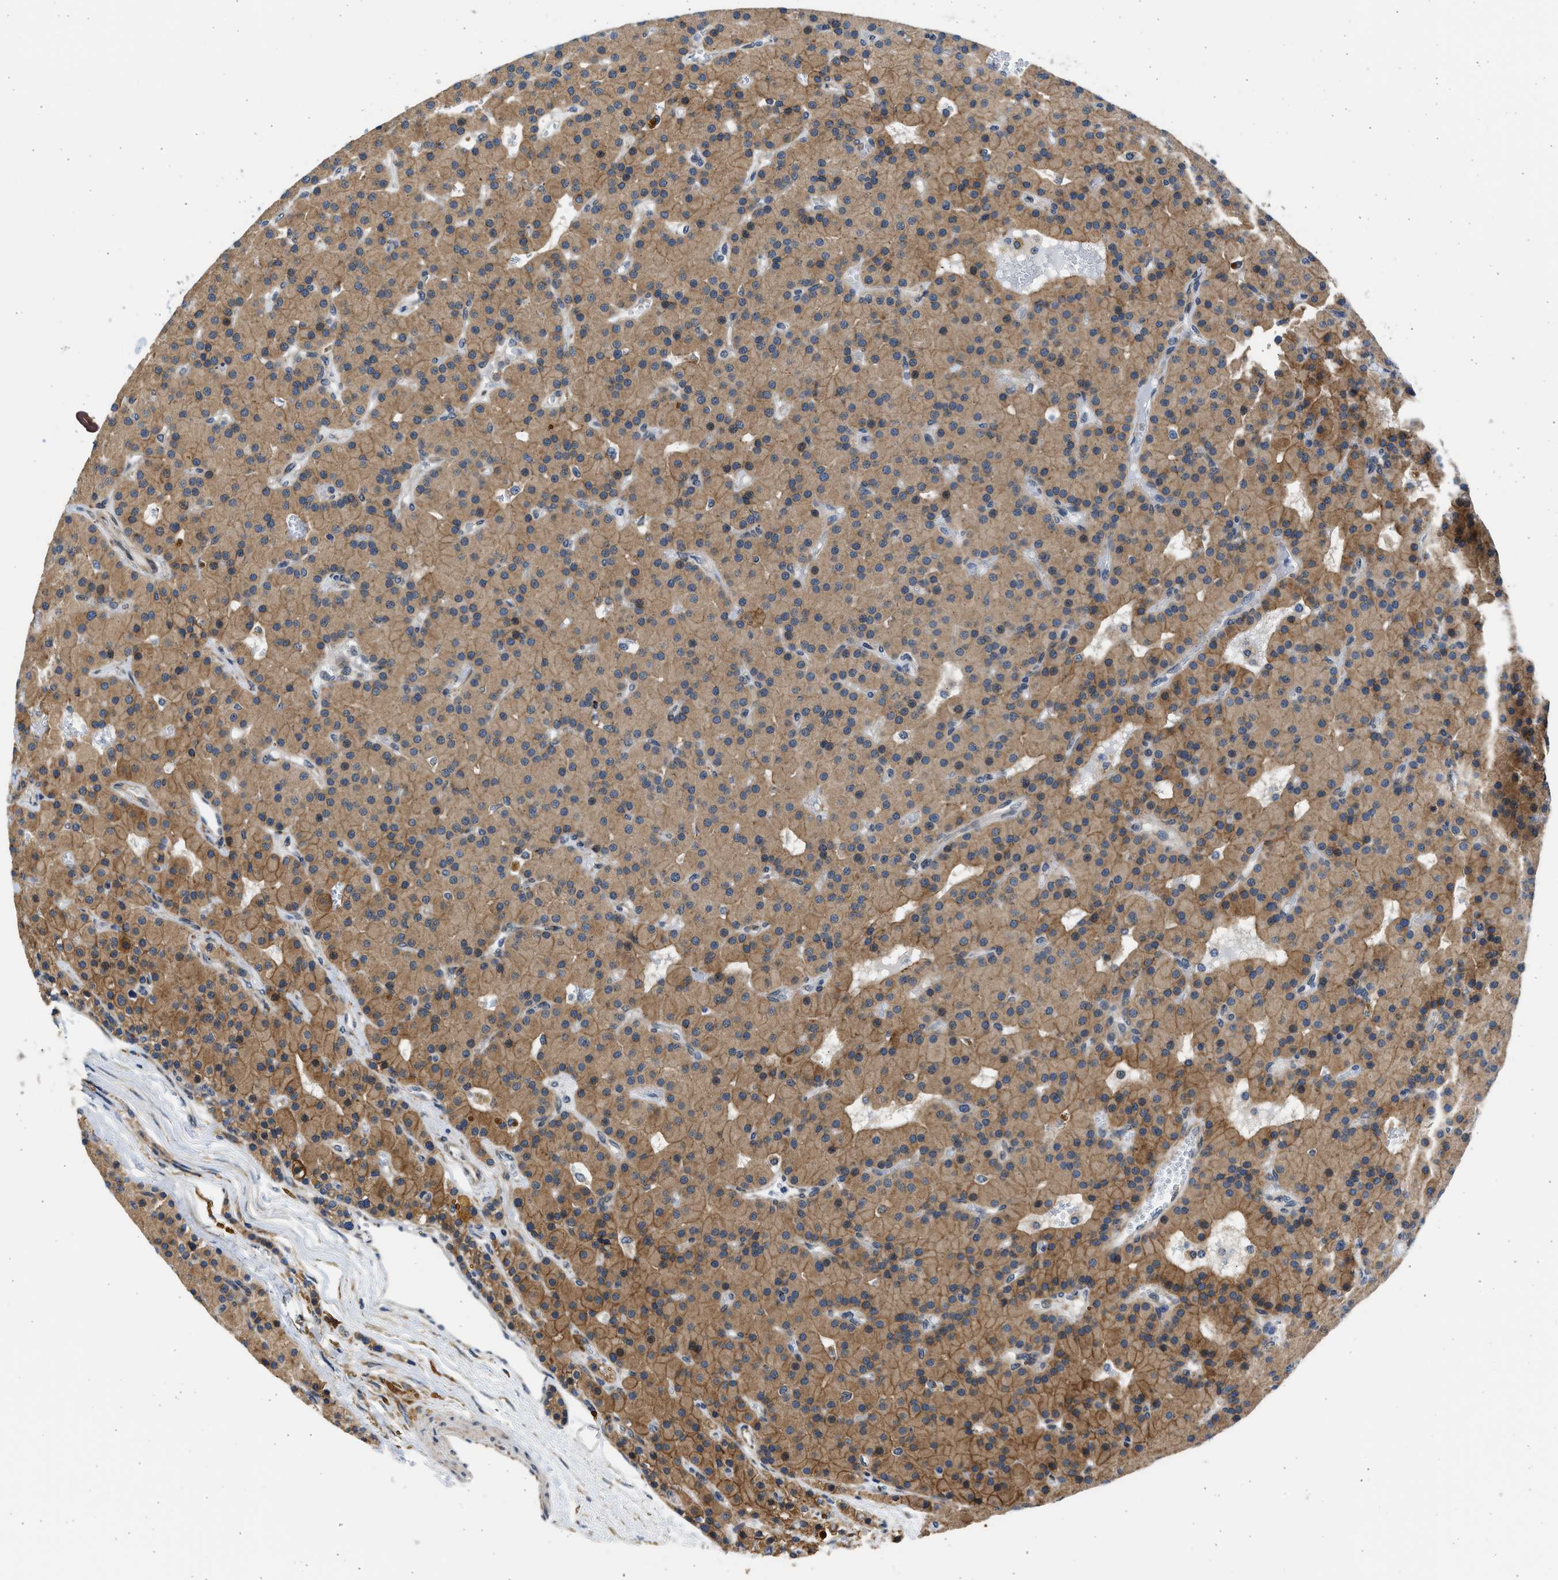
{"staining": {"intensity": "strong", "quantity": ">75%", "location": "cytoplasmic/membranous"}, "tissue": "parathyroid gland", "cell_type": "Glandular cells", "image_type": "normal", "snomed": [{"axis": "morphology", "description": "Normal tissue, NOS"}, {"axis": "morphology", "description": "Adenoma, NOS"}, {"axis": "topography", "description": "Parathyroid gland"}], "caption": "Immunohistochemical staining of normal parathyroid gland exhibits >75% levels of strong cytoplasmic/membranous protein staining in about >75% of glandular cells.", "gene": "PLD2", "patient": {"sex": "male", "age": 75}}